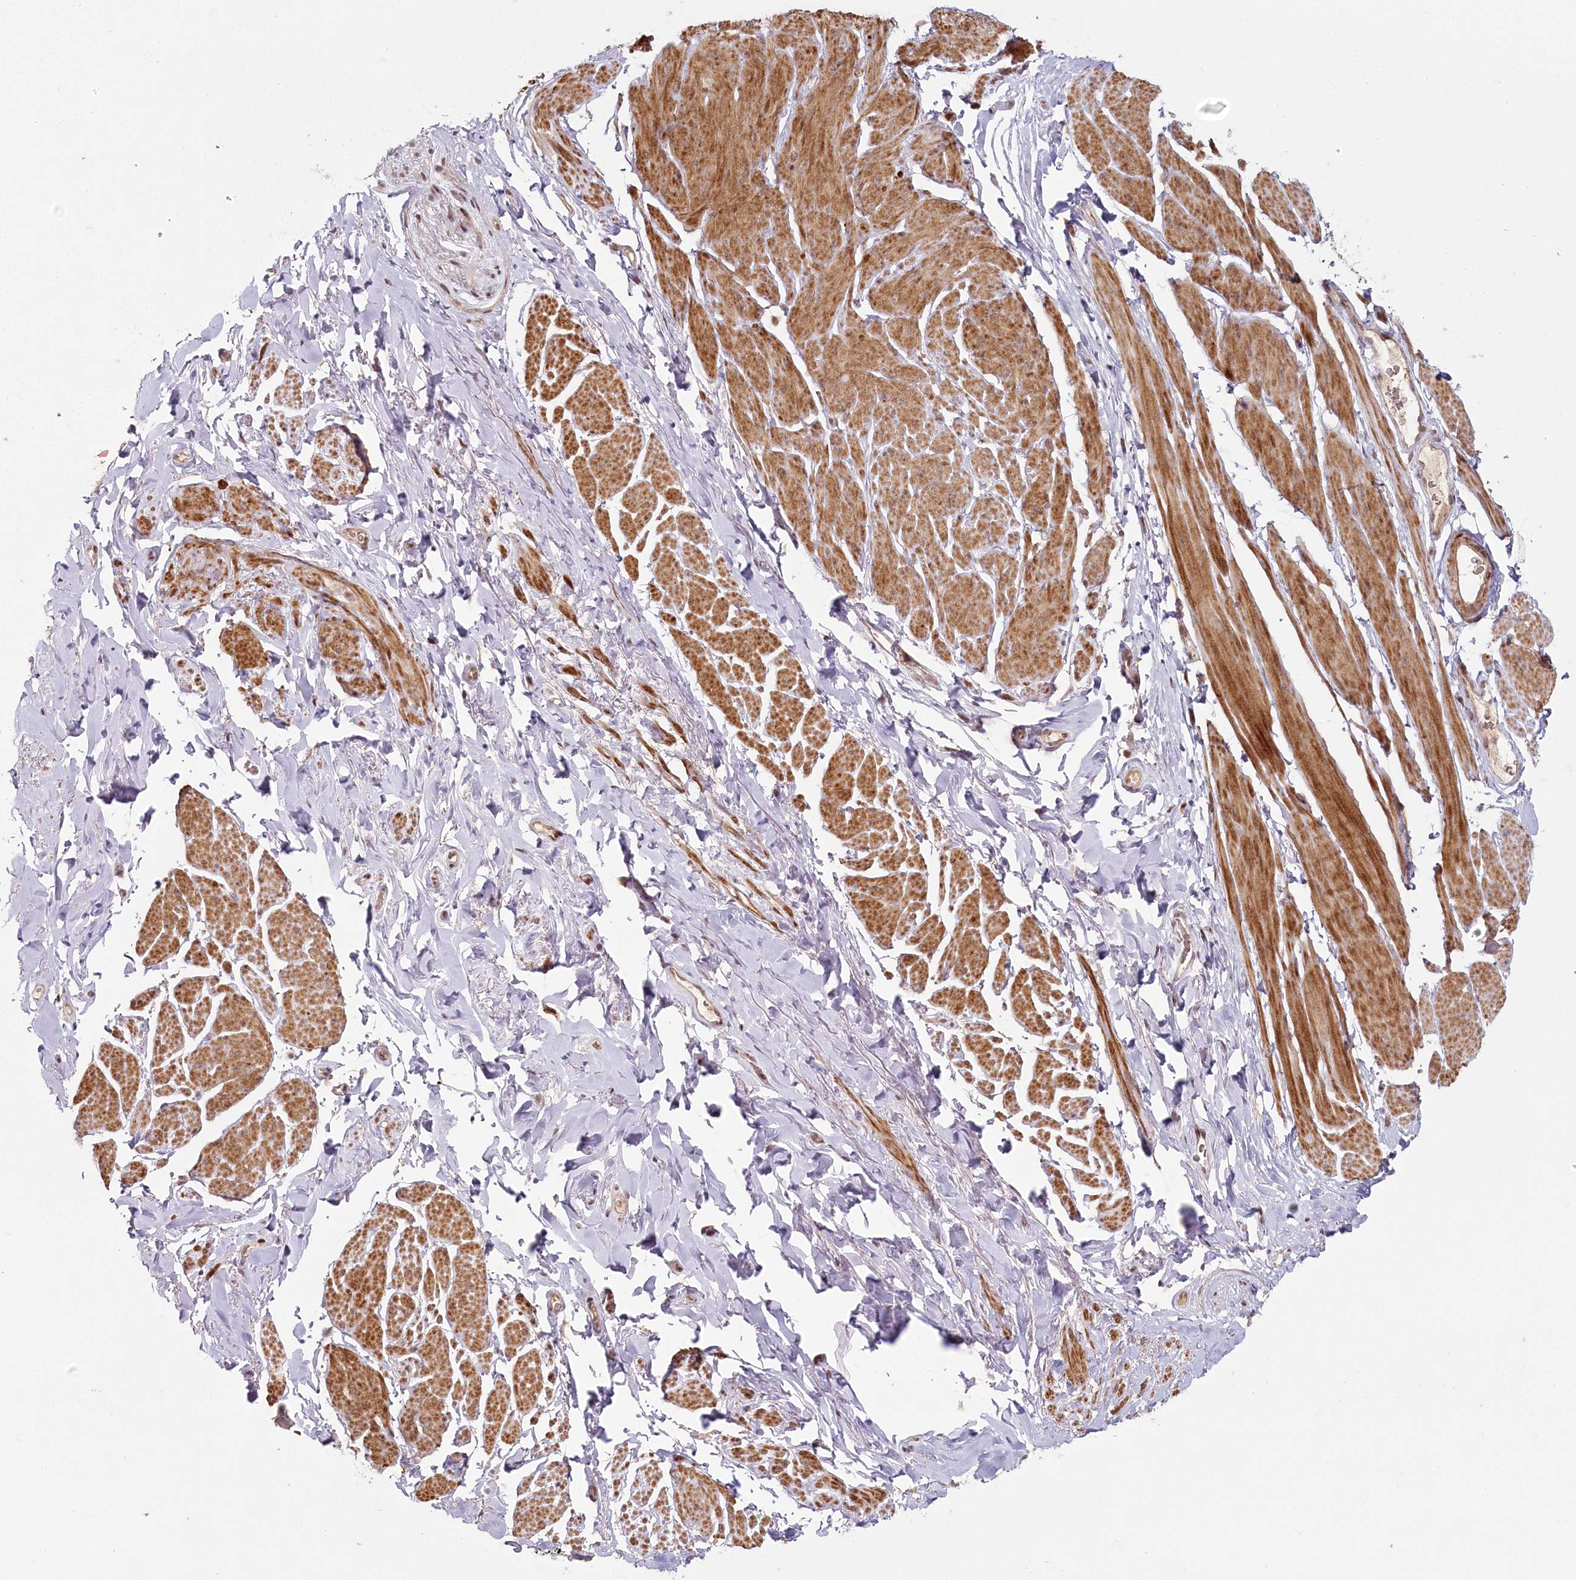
{"staining": {"intensity": "moderate", "quantity": ">75%", "location": "cytoplasmic/membranous"}, "tissue": "smooth muscle", "cell_type": "Smooth muscle cells", "image_type": "normal", "snomed": [{"axis": "morphology", "description": "Normal tissue, NOS"}, {"axis": "topography", "description": "Smooth muscle"}, {"axis": "topography", "description": "Peripheral nerve tissue"}], "caption": "Immunohistochemical staining of benign human smooth muscle reveals medium levels of moderate cytoplasmic/membranous expression in approximately >75% of smooth muscle cells. The staining is performed using DAB (3,3'-diaminobenzidine) brown chromogen to label protein expression. The nuclei are counter-stained blue using hematoxylin.", "gene": "FAM204A", "patient": {"sex": "male", "age": 69}}